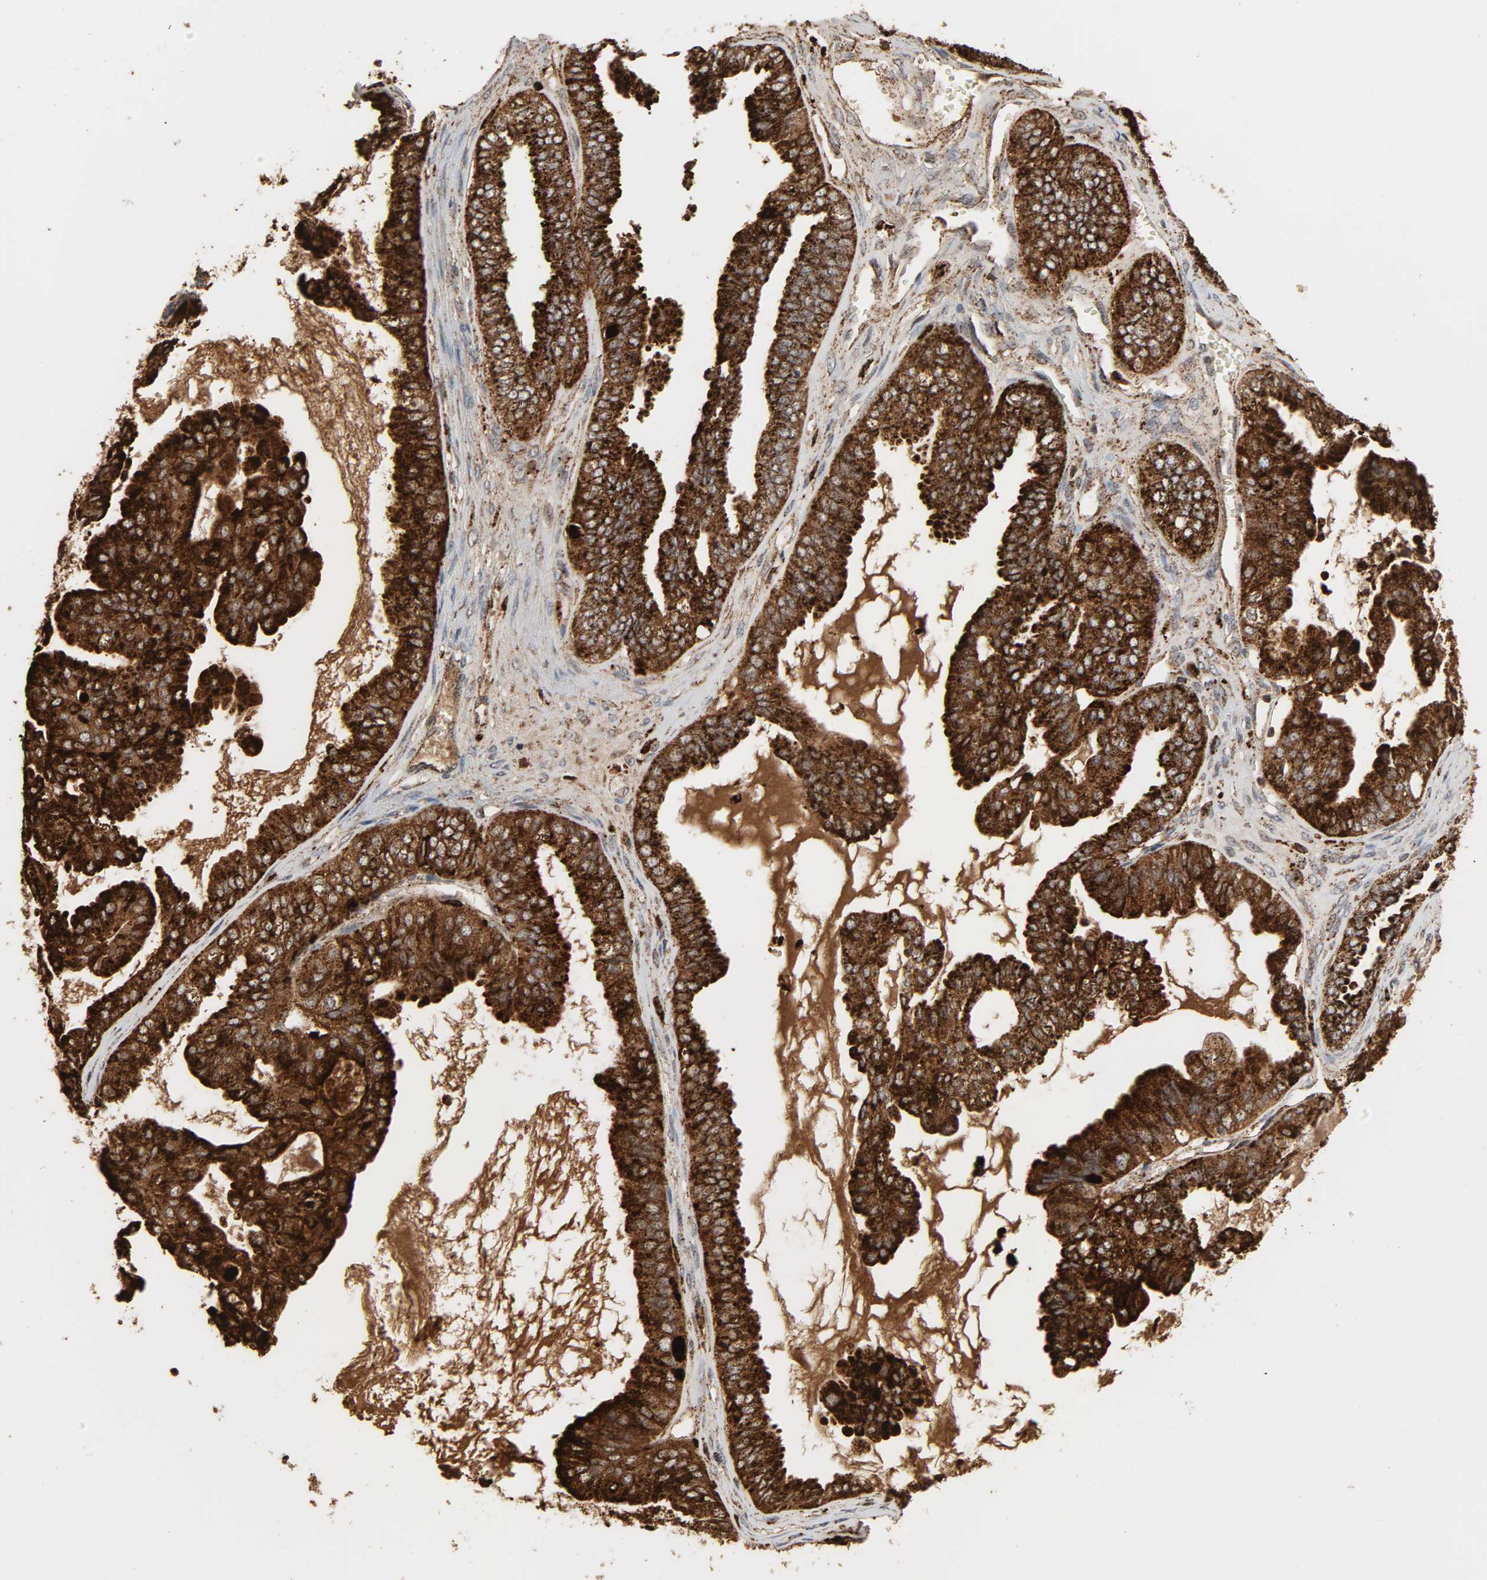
{"staining": {"intensity": "strong", "quantity": ">75%", "location": "cytoplasmic/membranous"}, "tissue": "ovarian cancer", "cell_type": "Tumor cells", "image_type": "cancer", "snomed": [{"axis": "morphology", "description": "Carcinoma, NOS"}, {"axis": "morphology", "description": "Carcinoma, endometroid"}, {"axis": "topography", "description": "Ovary"}], "caption": "This histopathology image displays immunohistochemistry staining of human ovarian cancer, with high strong cytoplasmic/membranous expression in about >75% of tumor cells.", "gene": "PSAP", "patient": {"sex": "female", "age": 50}}